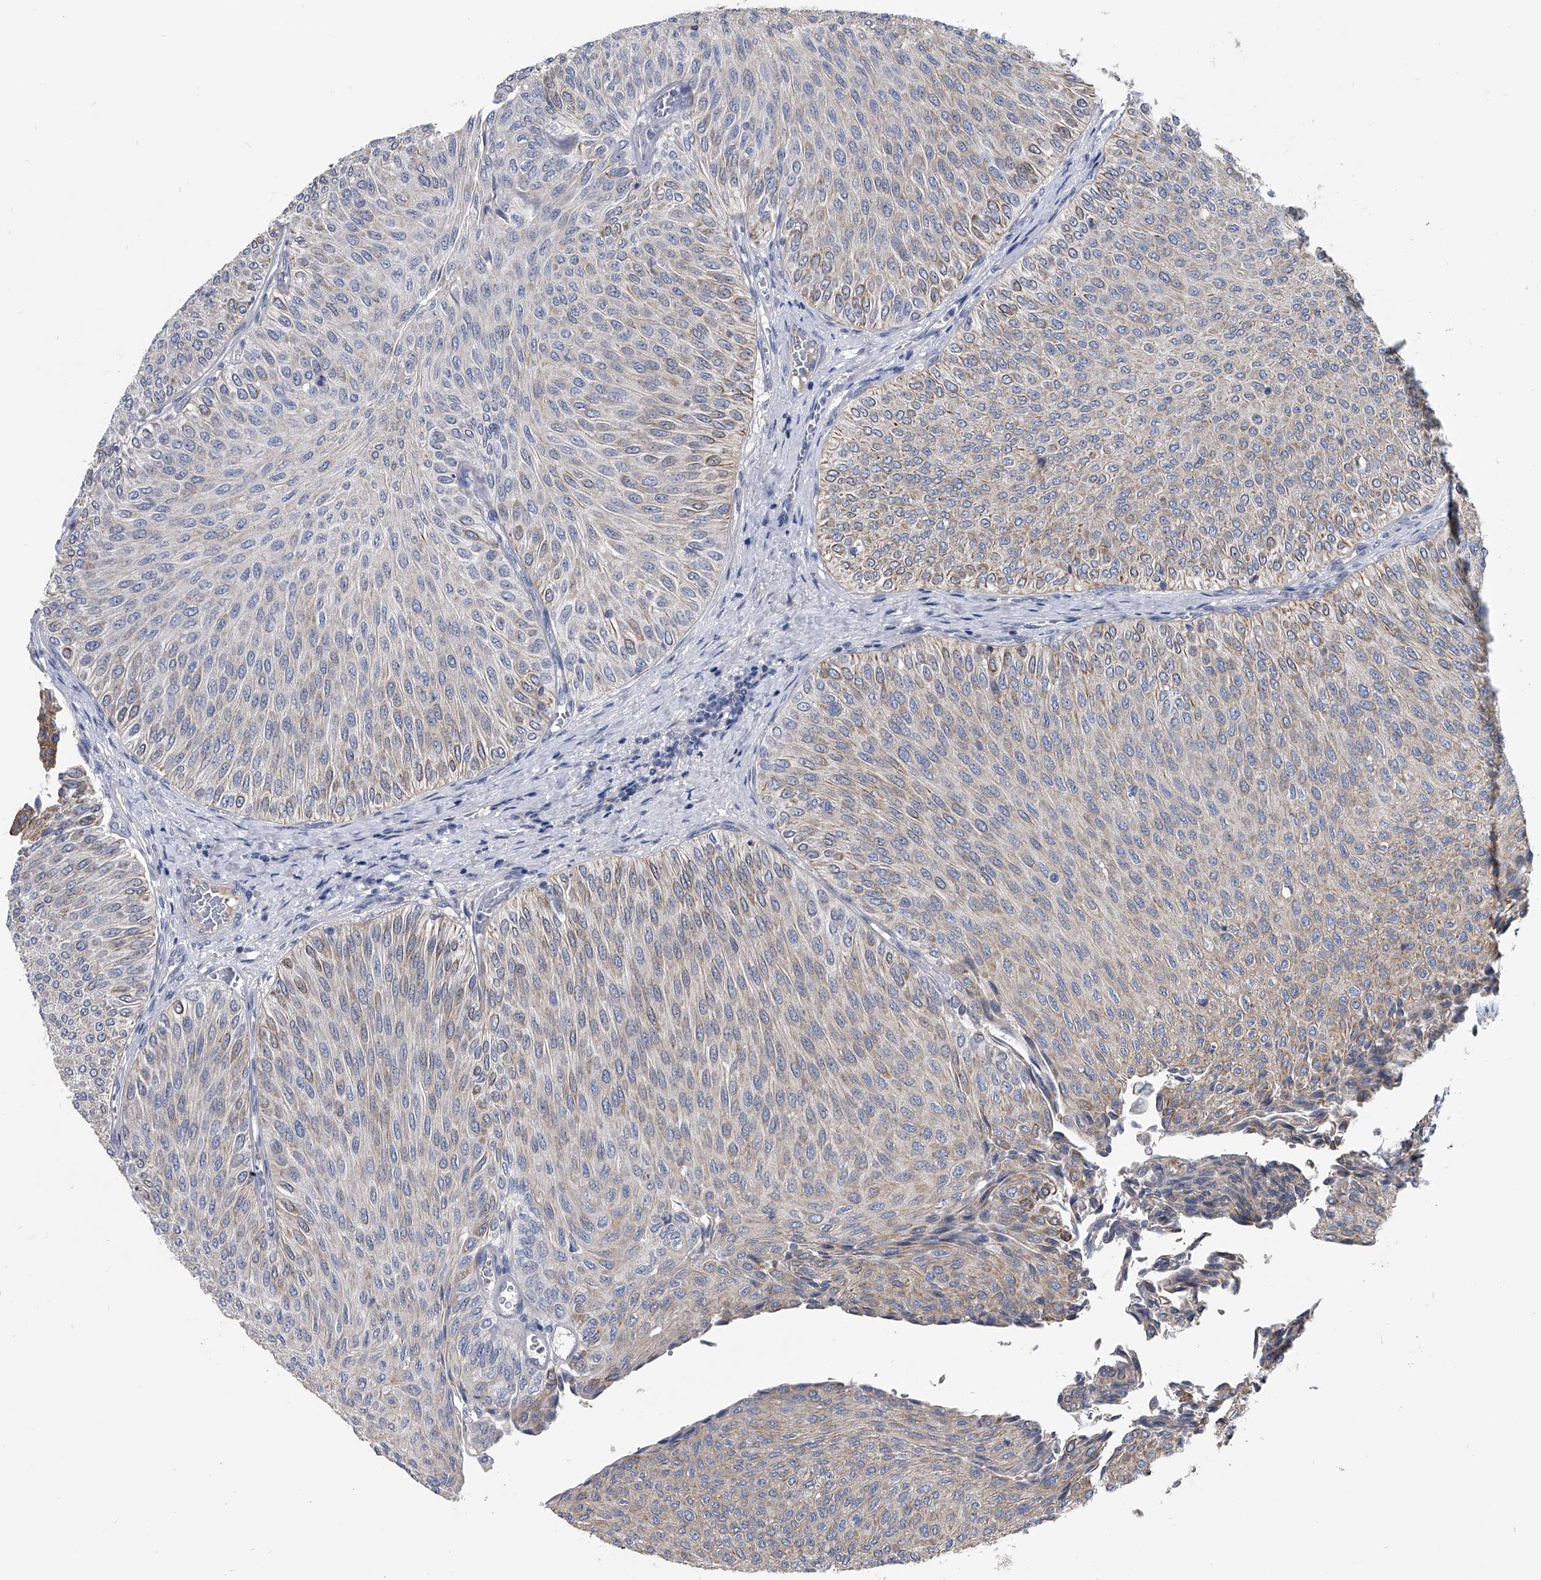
{"staining": {"intensity": "weak", "quantity": "25%-75%", "location": "cytoplasmic/membranous"}, "tissue": "urothelial cancer", "cell_type": "Tumor cells", "image_type": "cancer", "snomed": [{"axis": "morphology", "description": "Urothelial carcinoma, Low grade"}, {"axis": "topography", "description": "Urinary bladder"}], "caption": "Tumor cells demonstrate low levels of weak cytoplasmic/membranous staining in approximately 25%-75% of cells in human urothelial carcinoma (low-grade).", "gene": "SPP1", "patient": {"sex": "male", "age": 78}}